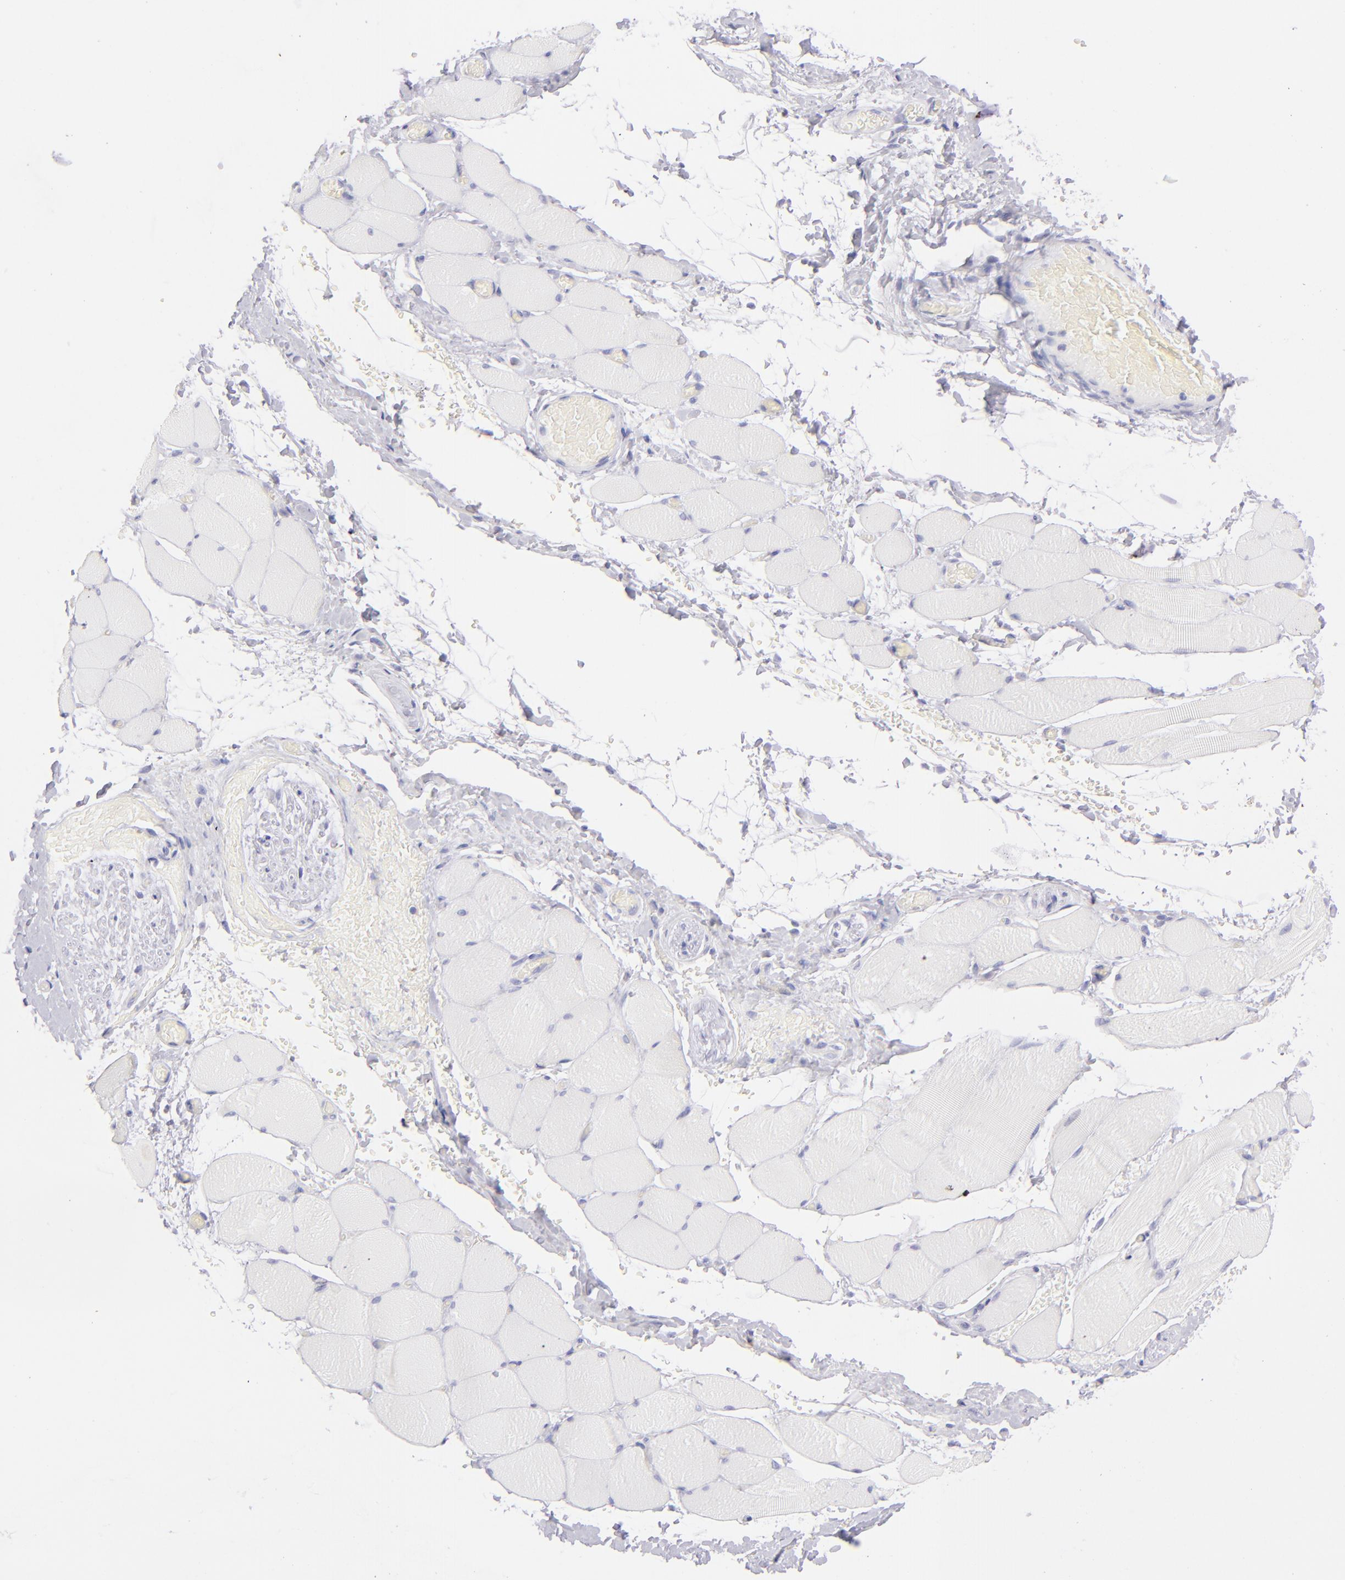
{"staining": {"intensity": "negative", "quantity": "none", "location": "none"}, "tissue": "skeletal muscle", "cell_type": "Myocytes", "image_type": "normal", "snomed": [{"axis": "morphology", "description": "Normal tissue, NOS"}, {"axis": "topography", "description": "Skeletal muscle"}, {"axis": "topography", "description": "Soft tissue"}], "caption": "Micrograph shows no protein staining in myocytes of unremarkable skeletal muscle.", "gene": "CD72", "patient": {"sex": "female", "age": 58}}